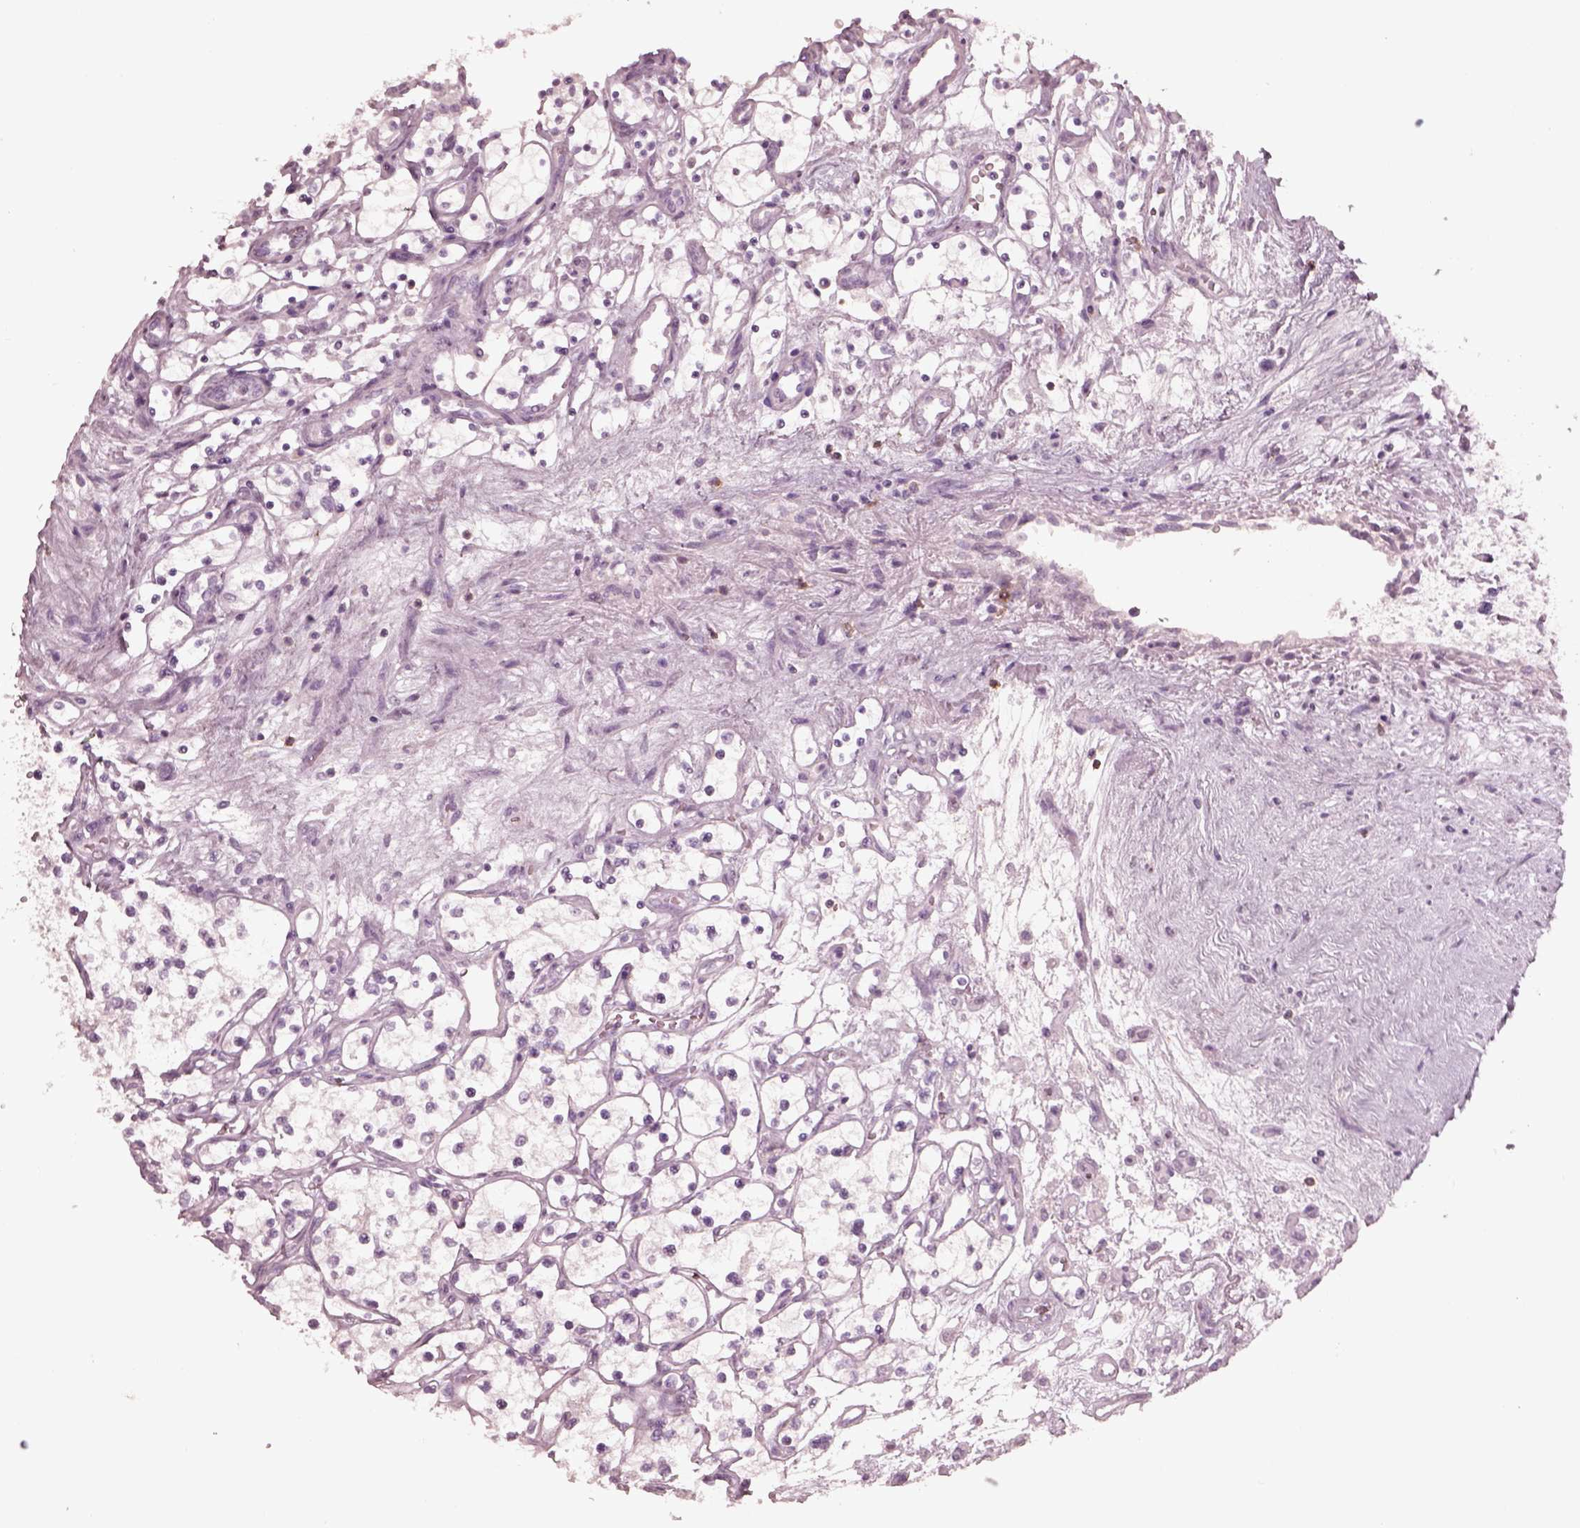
{"staining": {"intensity": "negative", "quantity": "none", "location": "none"}, "tissue": "renal cancer", "cell_type": "Tumor cells", "image_type": "cancer", "snomed": [{"axis": "morphology", "description": "Adenocarcinoma, NOS"}, {"axis": "topography", "description": "Kidney"}], "caption": "Tumor cells show no significant expression in renal cancer.", "gene": "PDCD1", "patient": {"sex": "female", "age": 69}}